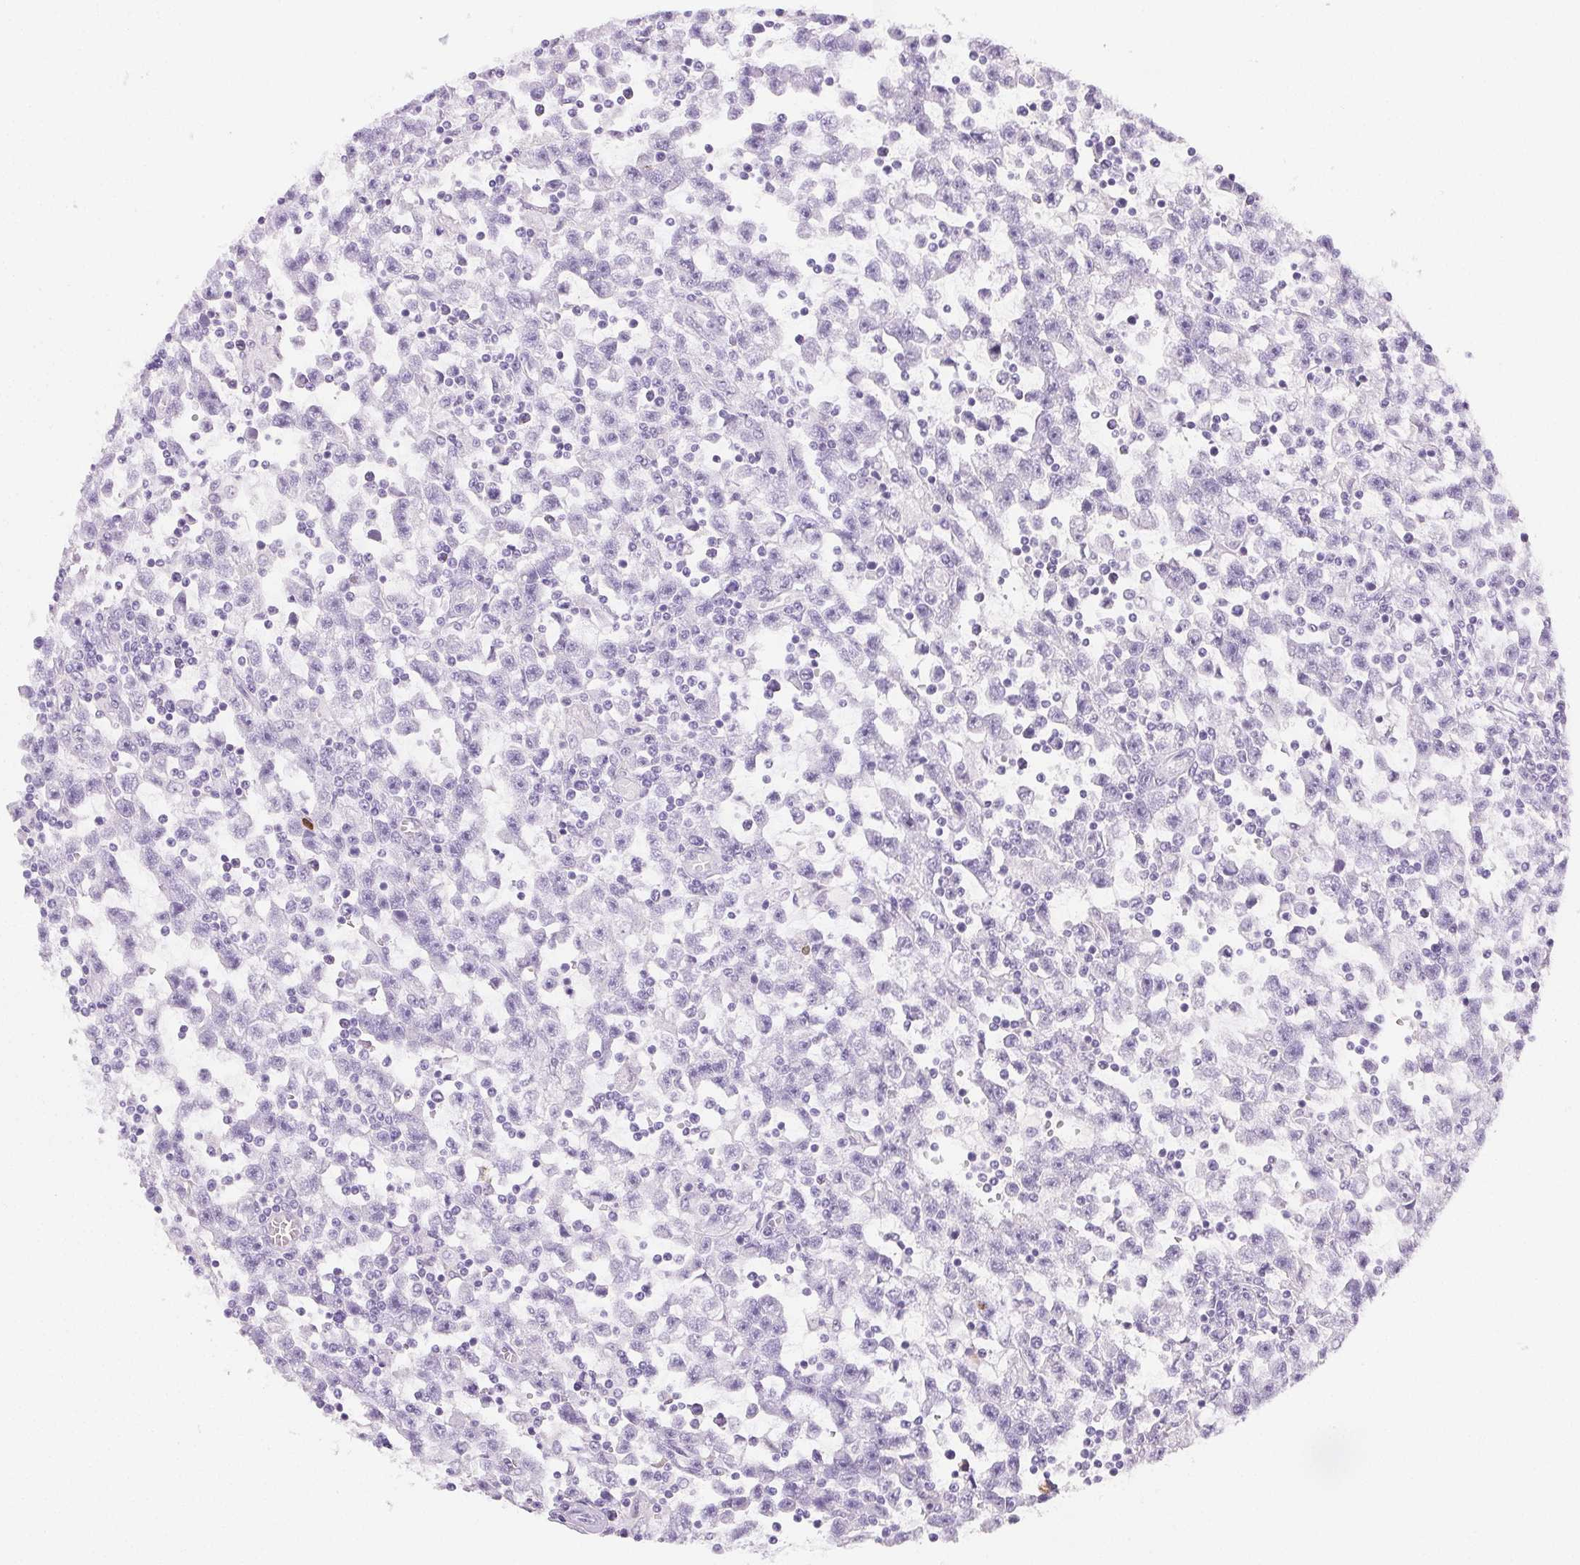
{"staining": {"intensity": "negative", "quantity": "none", "location": "none"}, "tissue": "testis cancer", "cell_type": "Tumor cells", "image_type": "cancer", "snomed": [{"axis": "morphology", "description": "Seminoma, NOS"}, {"axis": "topography", "description": "Testis"}], "caption": "A histopathology image of testis cancer (seminoma) stained for a protein shows no brown staining in tumor cells.", "gene": "VTN", "patient": {"sex": "male", "age": 31}}